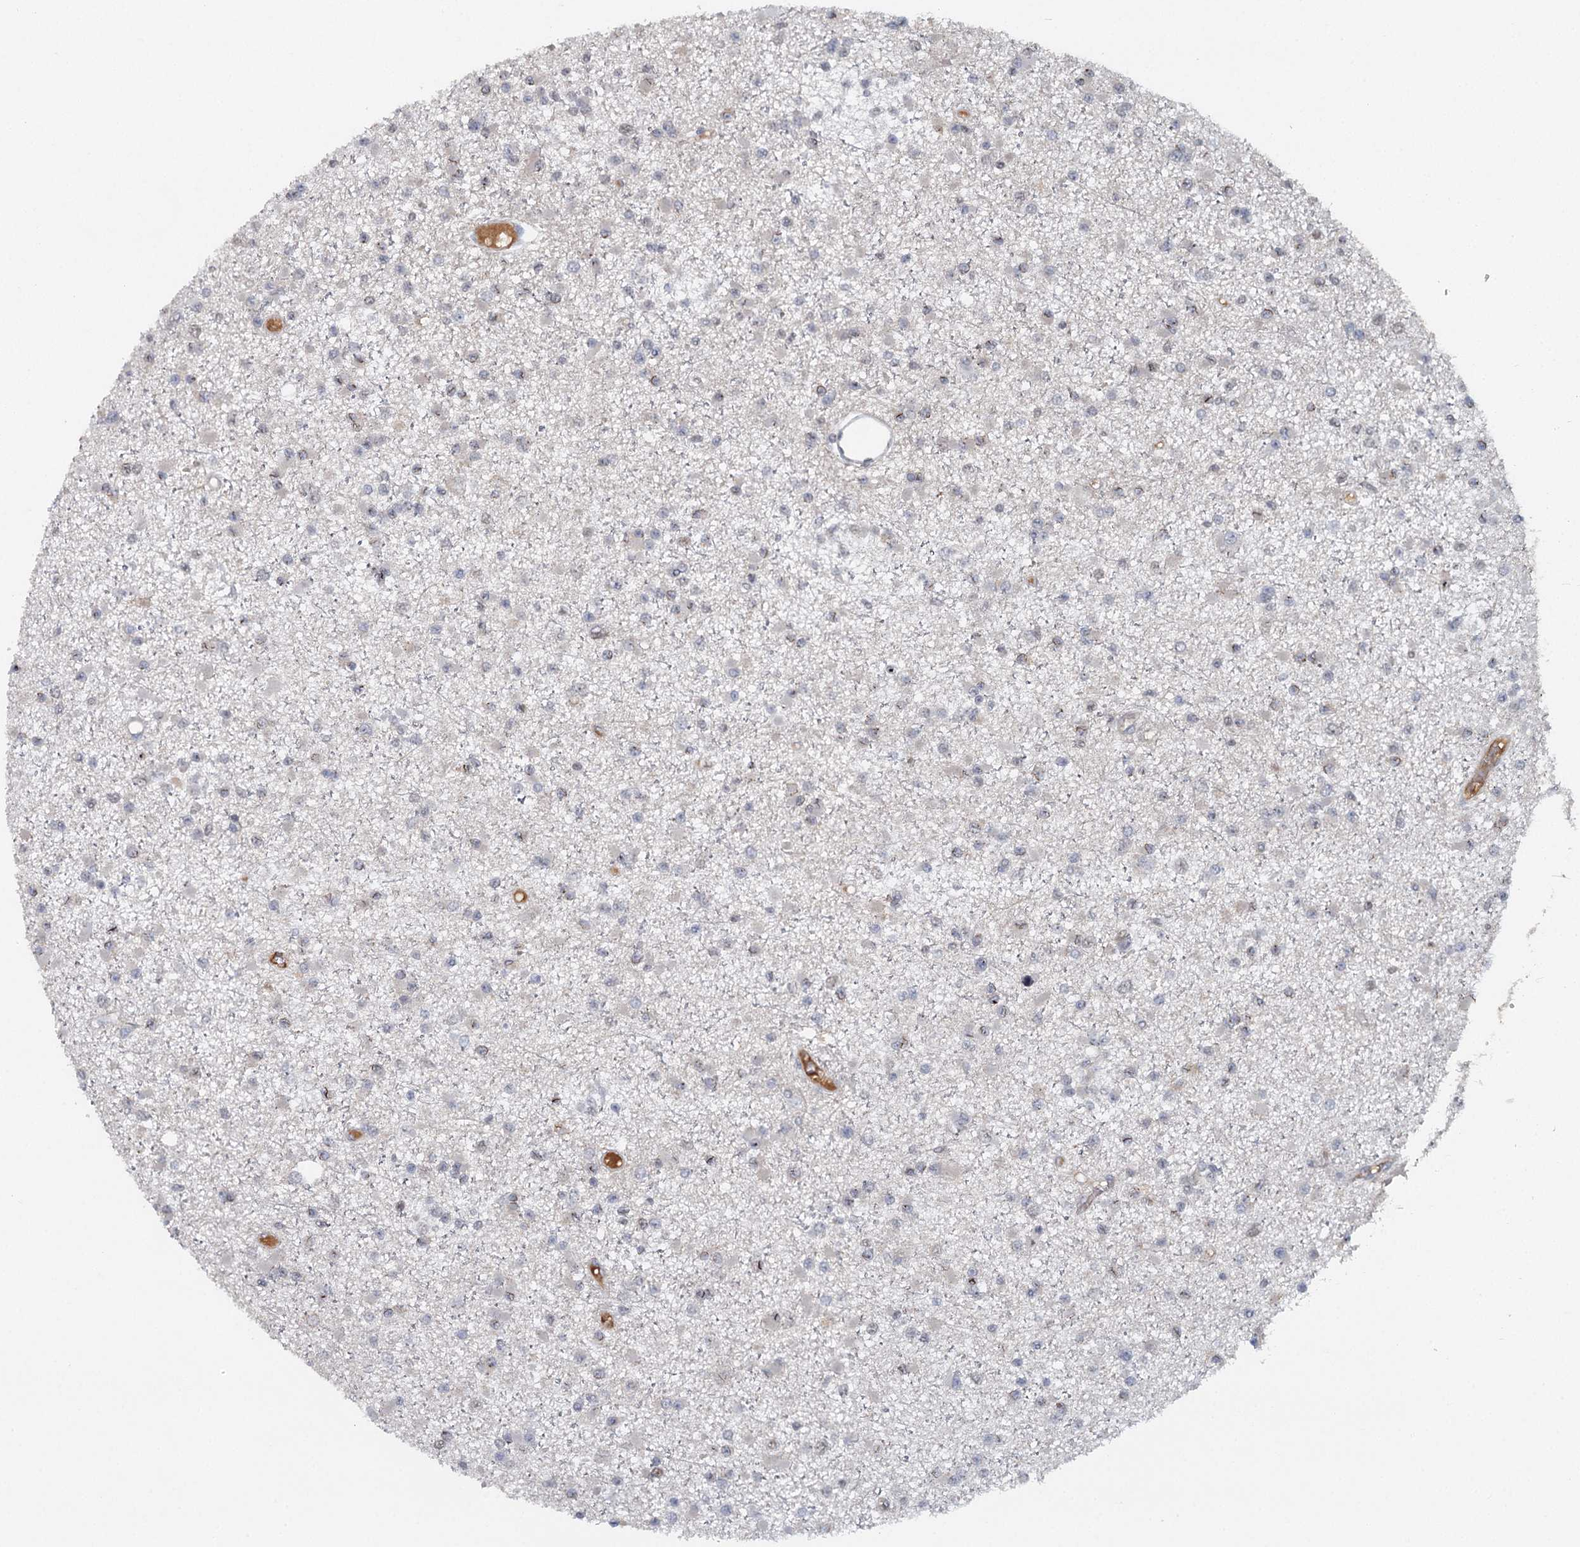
{"staining": {"intensity": "negative", "quantity": "none", "location": "none"}, "tissue": "glioma", "cell_type": "Tumor cells", "image_type": "cancer", "snomed": [{"axis": "morphology", "description": "Glioma, malignant, Low grade"}, {"axis": "topography", "description": "Brain"}], "caption": "Immunohistochemistry photomicrograph of human malignant low-grade glioma stained for a protein (brown), which exhibits no positivity in tumor cells.", "gene": "GPATCH11", "patient": {"sex": "female", "age": 22}}